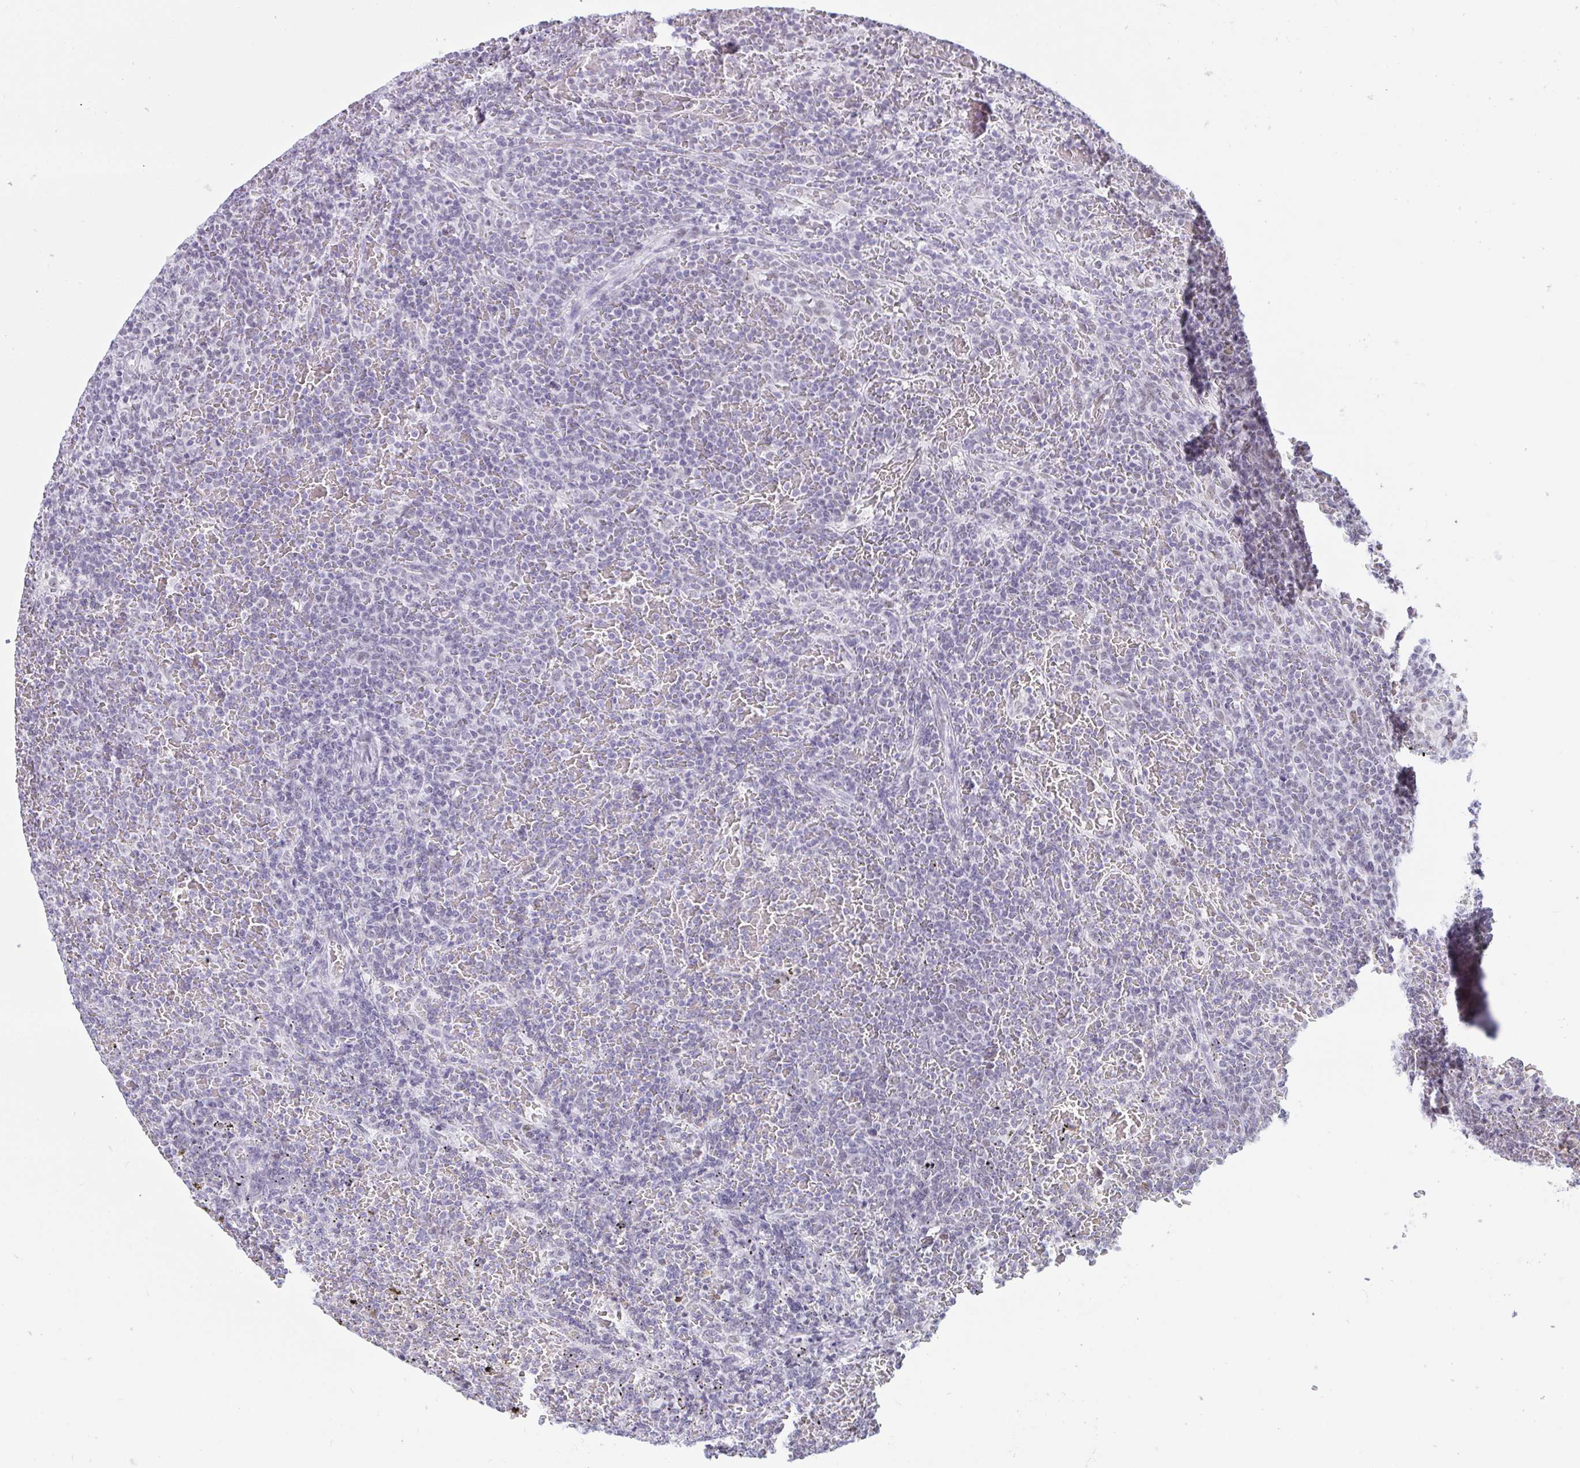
{"staining": {"intensity": "negative", "quantity": "none", "location": "none"}, "tissue": "lymphoma", "cell_type": "Tumor cells", "image_type": "cancer", "snomed": [{"axis": "morphology", "description": "Malignant lymphoma, non-Hodgkin's type, Low grade"}, {"axis": "topography", "description": "Spleen"}], "caption": "A high-resolution image shows immunohistochemistry (IHC) staining of lymphoma, which exhibits no significant positivity in tumor cells. (Brightfield microscopy of DAB (3,3'-diaminobenzidine) immunohistochemistry (IHC) at high magnification).", "gene": "CBFA2T2", "patient": {"sex": "female", "age": 77}}